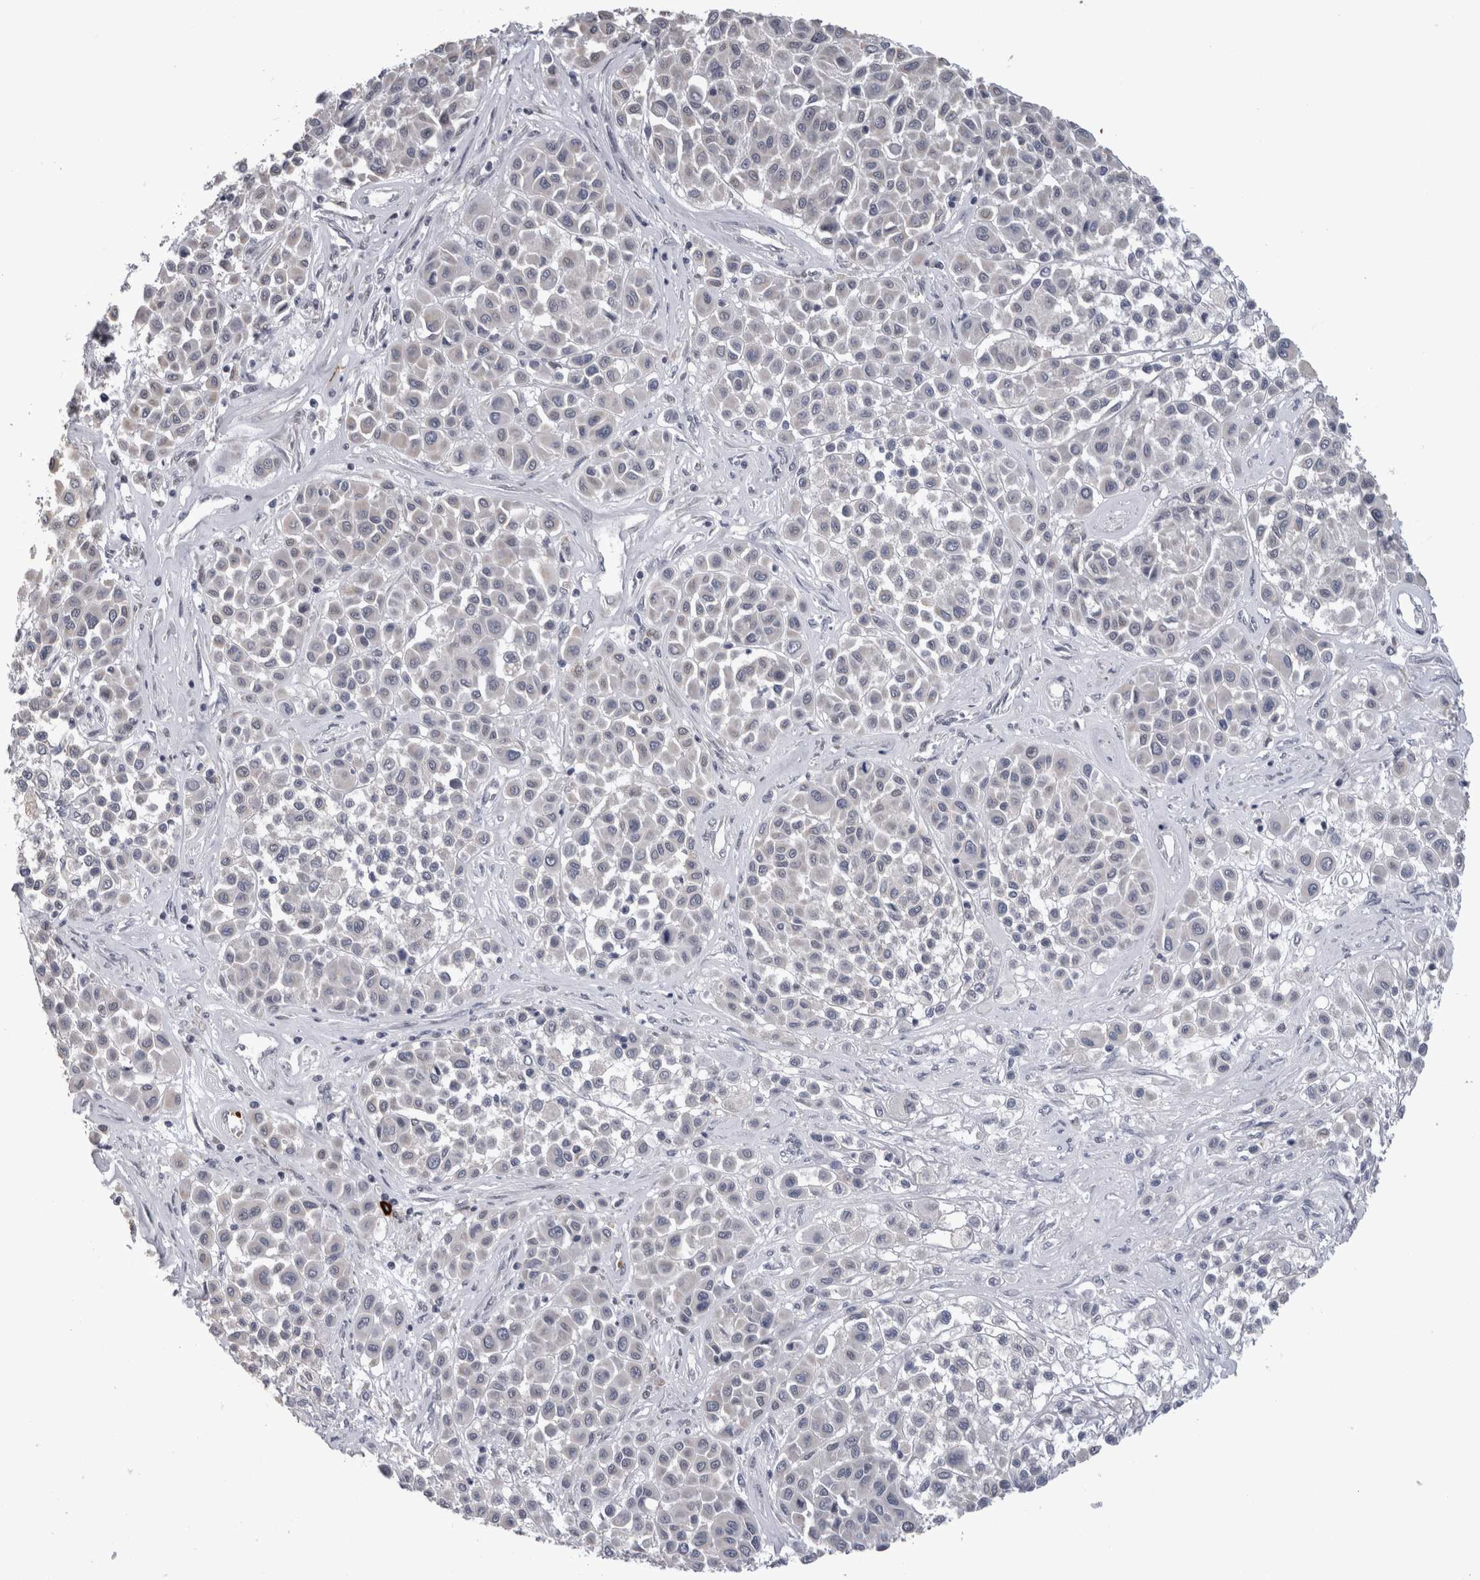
{"staining": {"intensity": "negative", "quantity": "none", "location": "none"}, "tissue": "melanoma", "cell_type": "Tumor cells", "image_type": "cancer", "snomed": [{"axis": "morphology", "description": "Malignant melanoma, Metastatic site"}, {"axis": "topography", "description": "Soft tissue"}], "caption": "This is an immunohistochemistry micrograph of human malignant melanoma (metastatic site). There is no staining in tumor cells.", "gene": "PEBP4", "patient": {"sex": "male", "age": 41}}